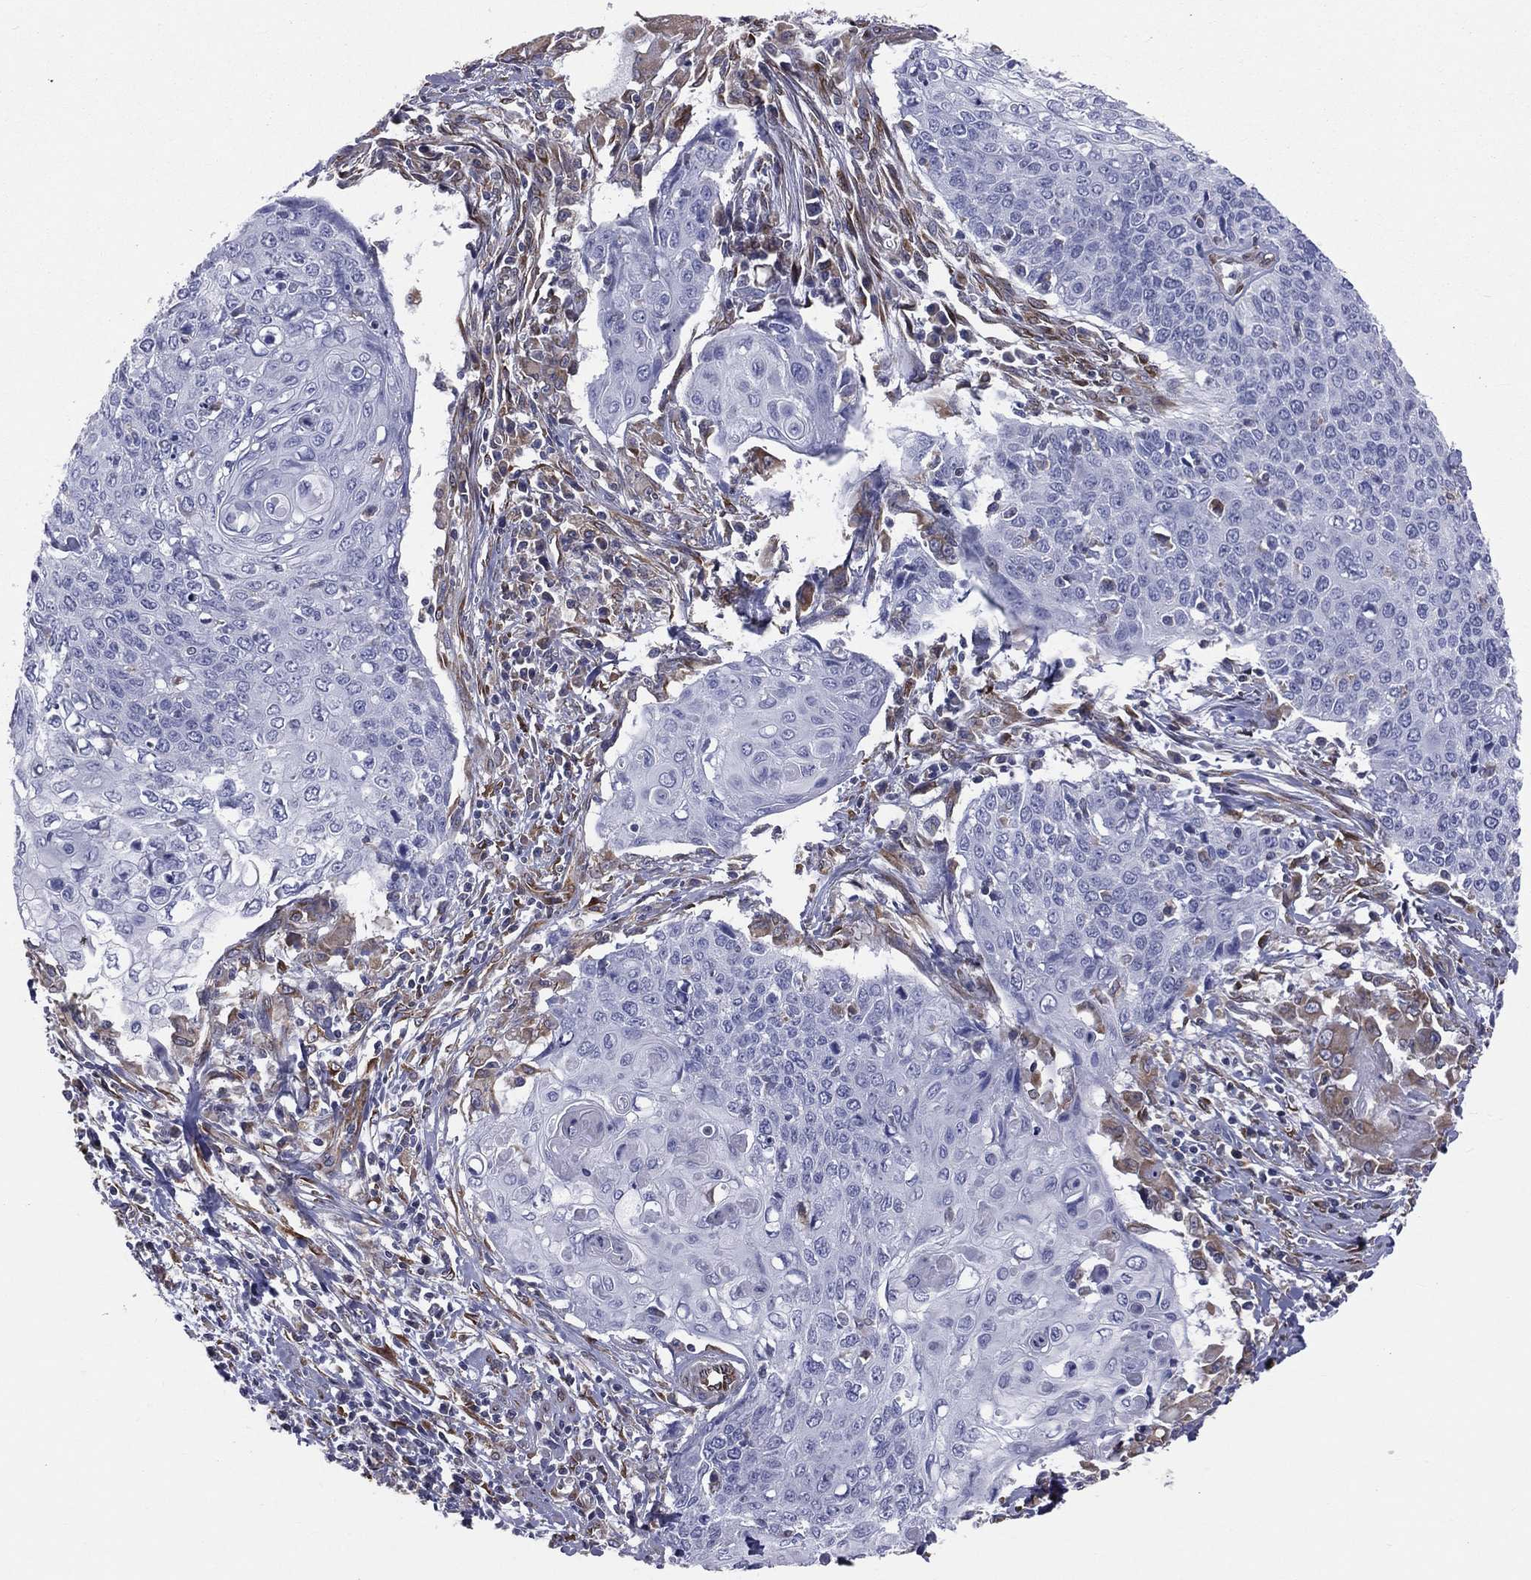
{"staining": {"intensity": "strong", "quantity": "25%-75%", "location": "cytoplasmic/membranous"}, "tissue": "cervical cancer", "cell_type": "Tumor cells", "image_type": "cancer", "snomed": [{"axis": "morphology", "description": "Squamous cell carcinoma, NOS"}, {"axis": "topography", "description": "Cervix"}], "caption": "About 25%-75% of tumor cells in human cervical cancer (squamous cell carcinoma) show strong cytoplasmic/membranous protein expression as visualized by brown immunohistochemical staining.", "gene": "PGRMC1", "patient": {"sex": "female", "age": 39}}